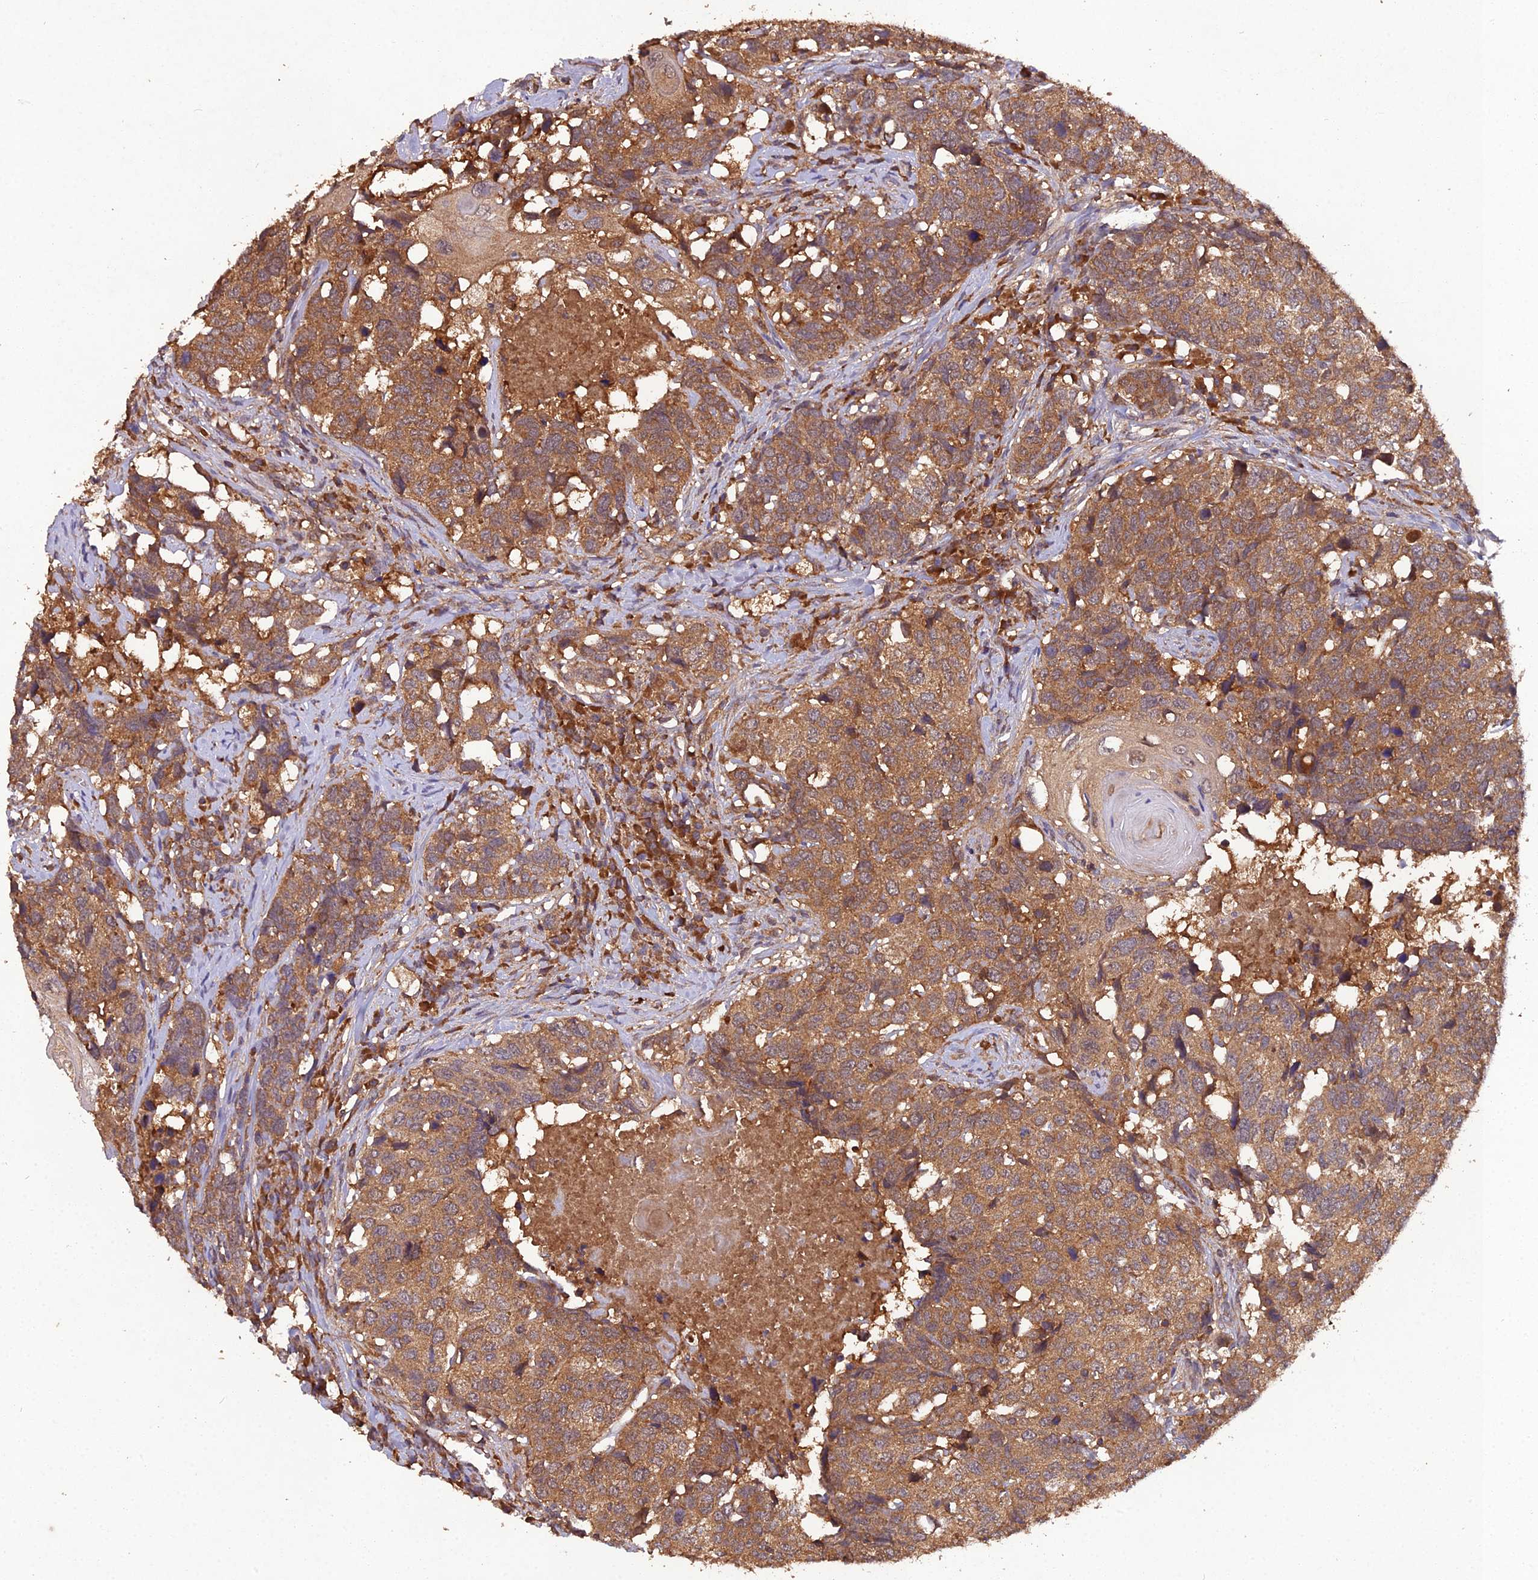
{"staining": {"intensity": "moderate", "quantity": ">75%", "location": "cytoplasmic/membranous"}, "tissue": "head and neck cancer", "cell_type": "Tumor cells", "image_type": "cancer", "snomed": [{"axis": "morphology", "description": "Squamous cell carcinoma, NOS"}, {"axis": "topography", "description": "Head-Neck"}], "caption": "Immunohistochemical staining of human head and neck squamous cell carcinoma demonstrates moderate cytoplasmic/membranous protein staining in about >75% of tumor cells. The staining was performed using DAB (3,3'-diaminobenzidine), with brown indicating positive protein expression. Nuclei are stained blue with hematoxylin.", "gene": "TMEM258", "patient": {"sex": "male", "age": 66}}